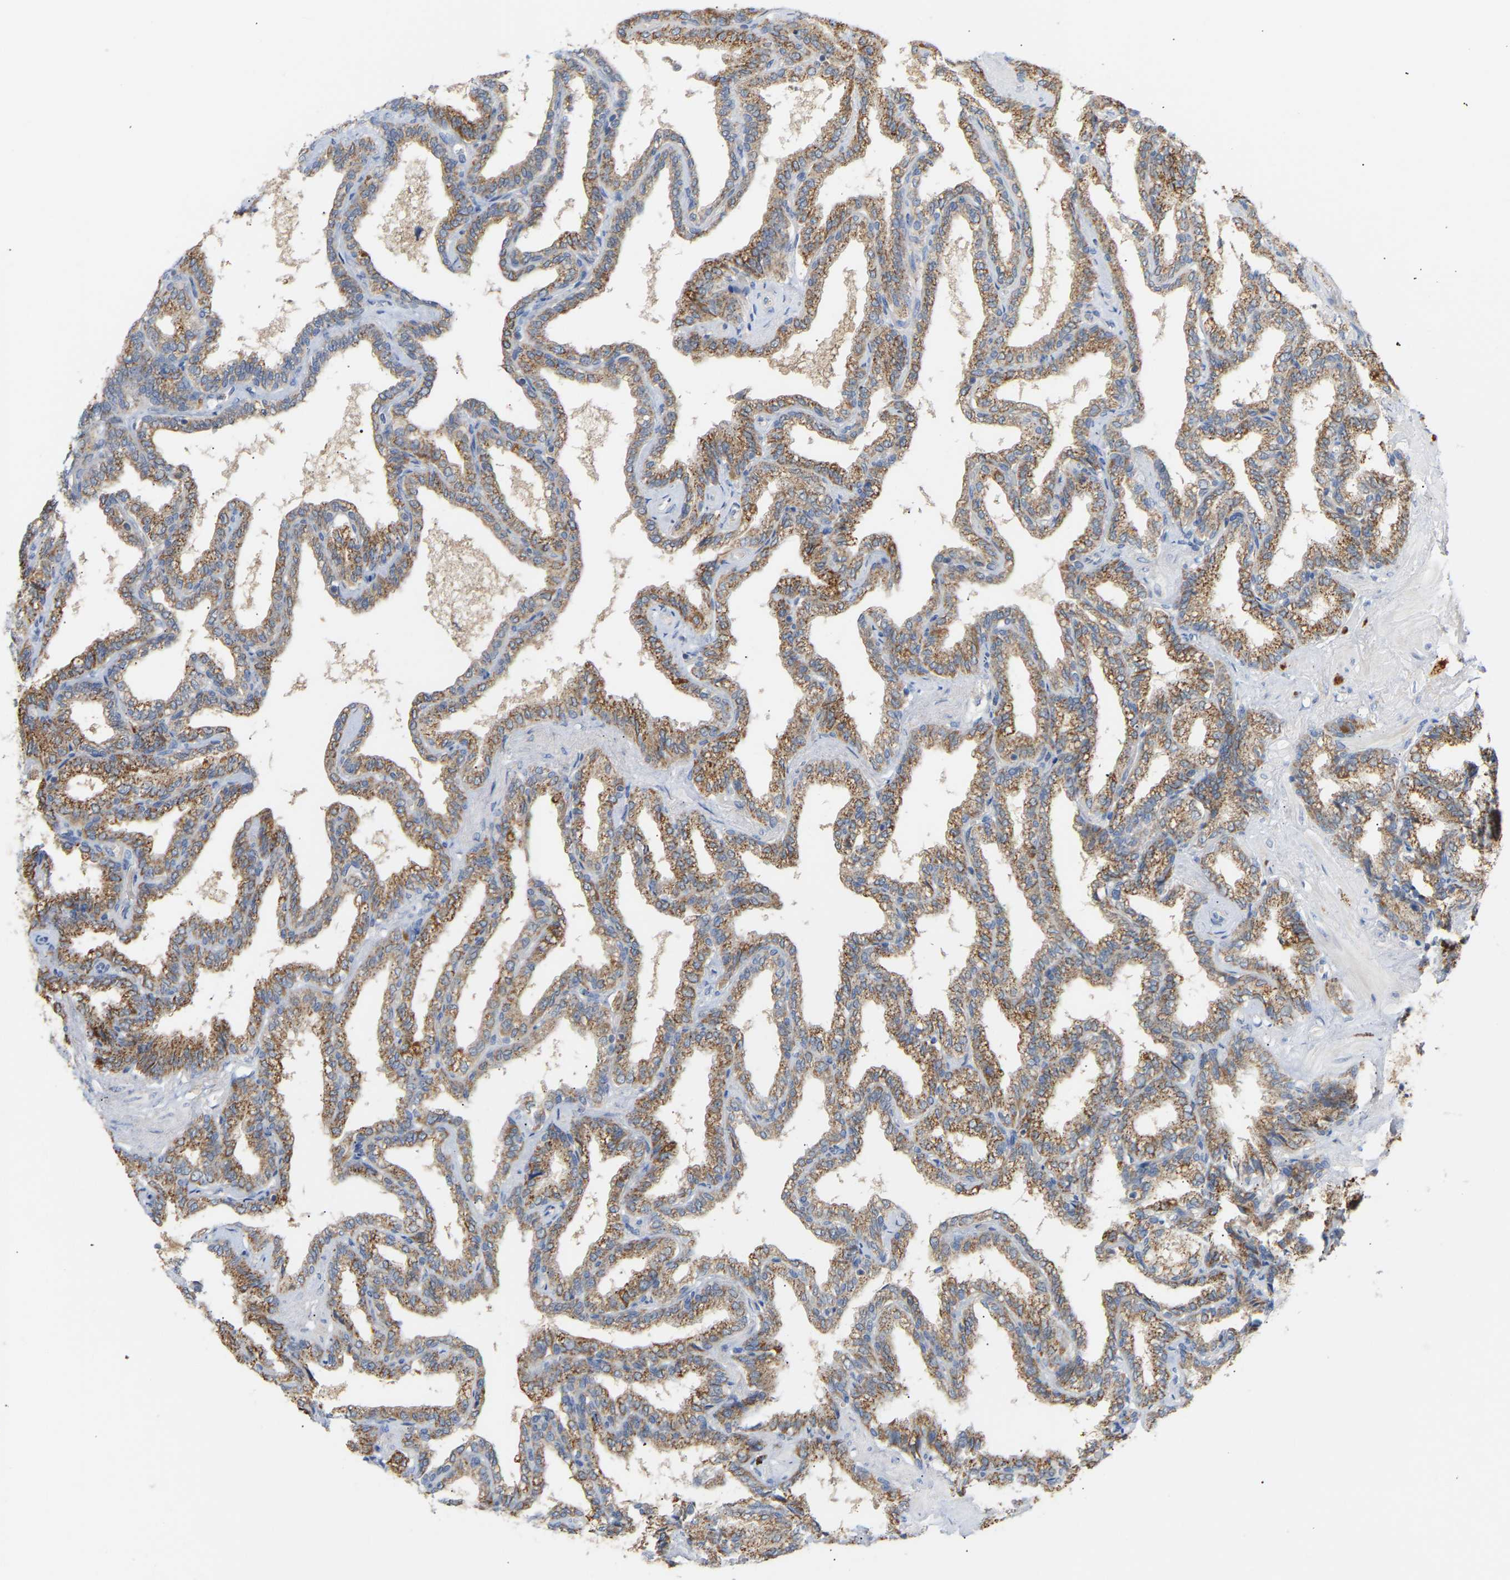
{"staining": {"intensity": "moderate", "quantity": "25%-75%", "location": "cytoplasmic/membranous"}, "tissue": "seminal vesicle", "cell_type": "Glandular cells", "image_type": "normal", "snomed": [{"axis": "morphology", "description": "Normal tissue, NOS"}, {"axis": "topography", "description": "Seminal veicle"}], "caption": "This photomicrograph reveals IHC staining of normal human seminal vesicle, with medium moderate cytoplasmic/membranous positivity in approximately 25%-75% of glandular cells.", "gene": "TPMT", "patient": {"sex": "male", "age": 46}}